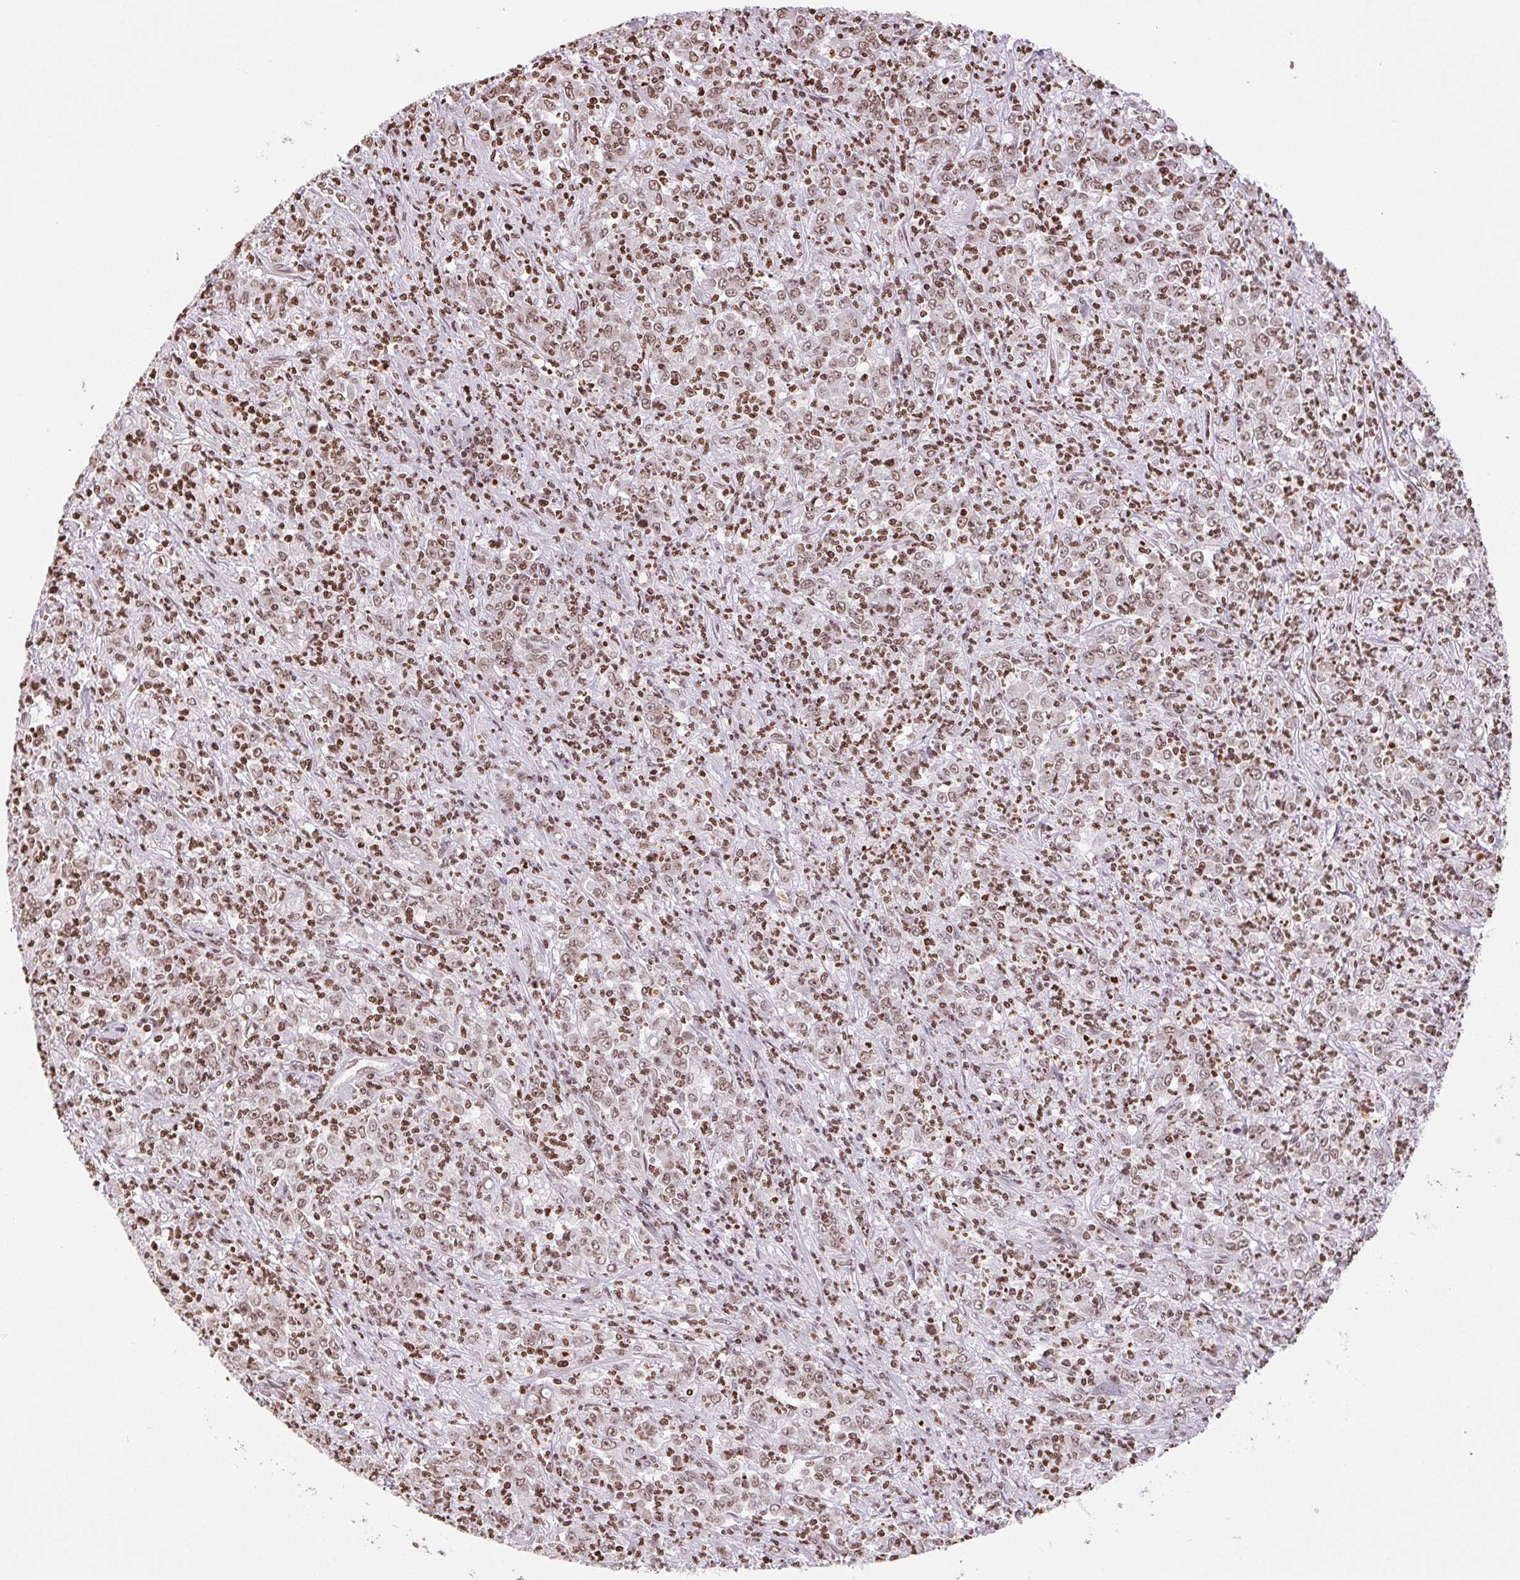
{"staining": {"intensity": "moderate", "quantity": ">75%", "location": "nuclear"}, "tissue": "stomach cancer", "cell_type": "Tumor cells", "image_type": "cancer", "snomed": [{"axis": "morphology", "description": "Adenocarcinoma, NOS"}, {"axis": "topography", "description": "Stomach, lower"}], "caption": "High-magnification brightfield microscopy of stomach adenocarcinoma stained with DAB (brown) and counterstained with hematoxylin (blue). tumor cells exhibit moderate nuclear positivity is seen in about>75% of cells.", "gene": "SMIM12", "patient": {"sex": "female", "age": 71}}